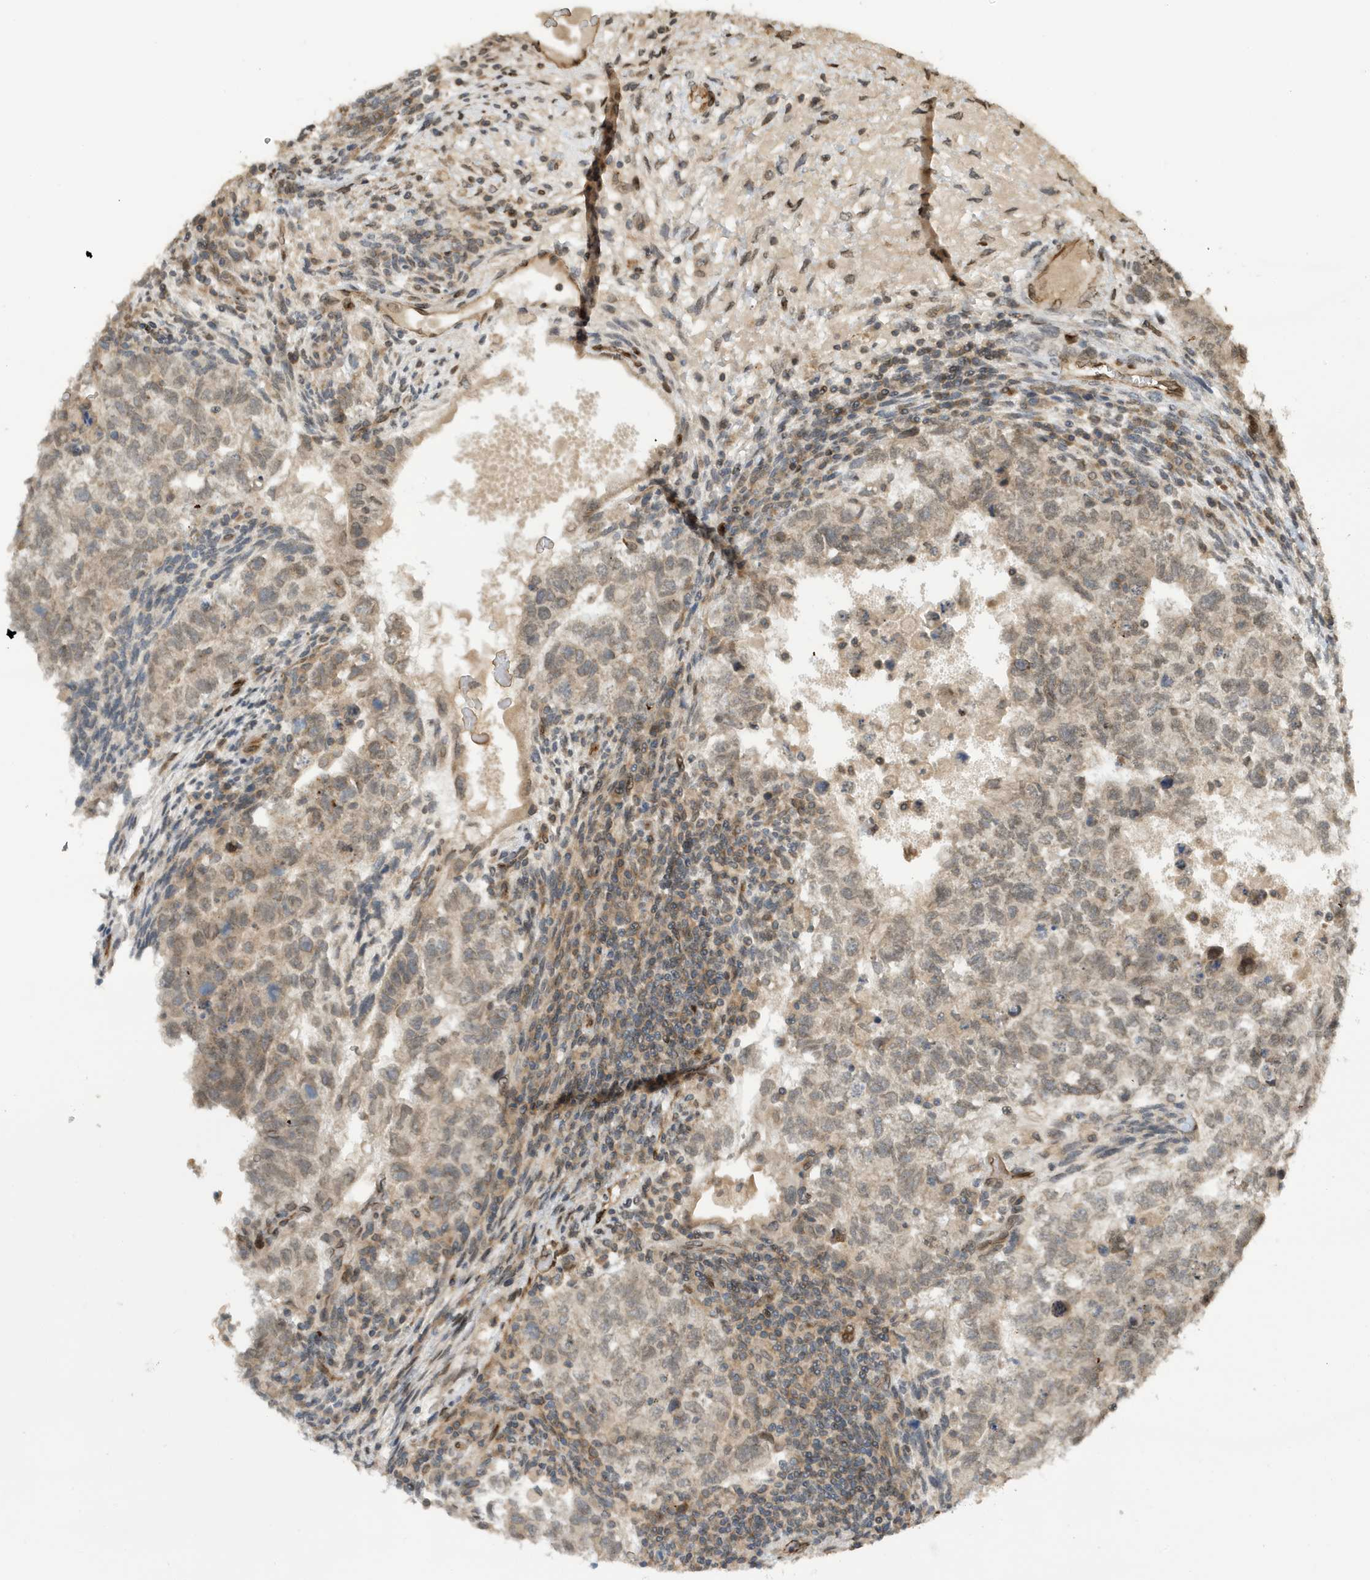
{"staining": {"intensity": "weak", "quantity": "<25%", "location": "cytoplasmic/membranous,nuclear"}, "tissue": "testis cancer", "cell_type": "Tumor cells", "image_type": "cancer", "snomed": [{"axis": "morphology", "description": "Carcinoma, Embryonal, NOS"}, {"axis": "topography", "description": "Testis"}], "caption": "This is an IHC histopathology image of human testis cancer (embryonal carcinoma). There is no positivity in tumor cells.", "gene": "DUSP18", "patient": {"sex": "male", "age": 36}}